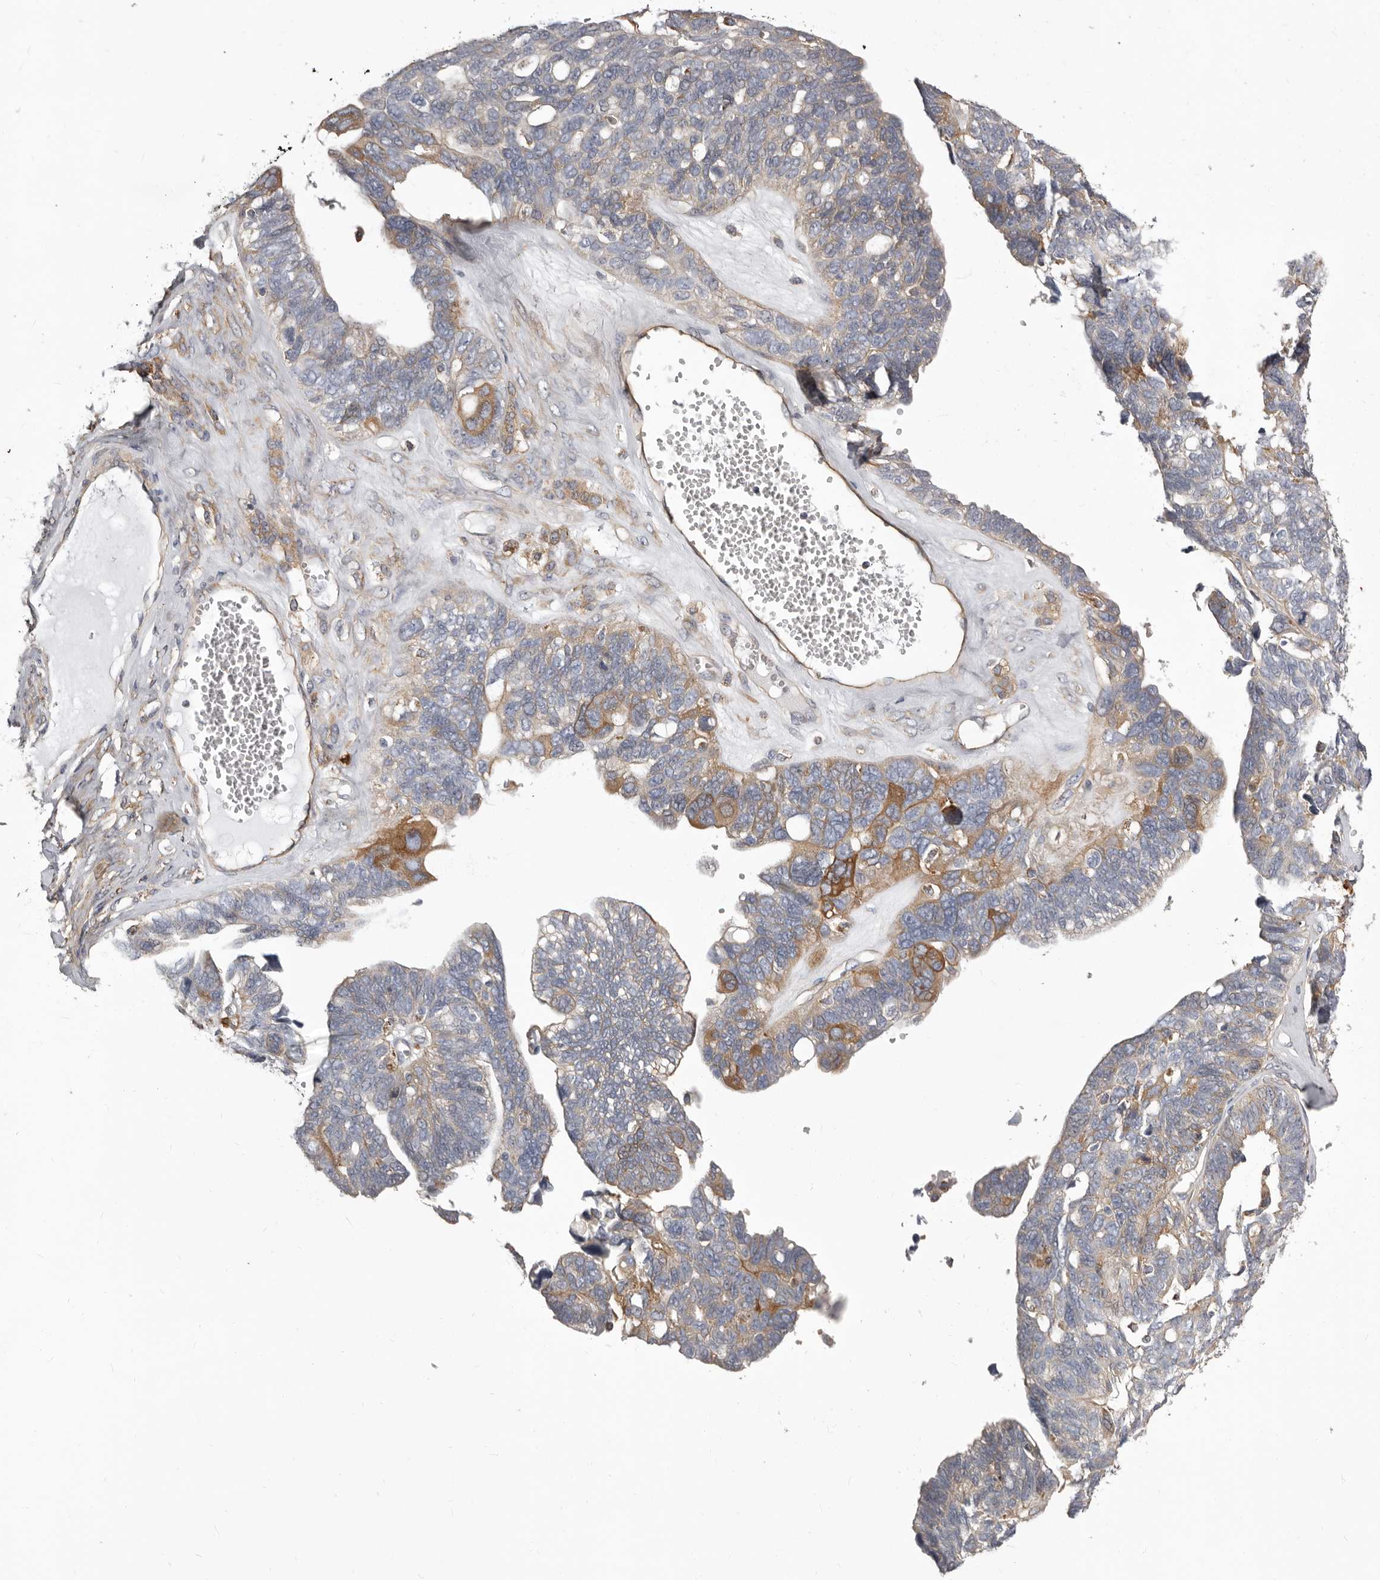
{"staining": {"intensity": "moderate", "quantity": "<25%", "location": "cytoplasmic/membranous"}, "tissue": "ovarian cancer", "cell_type": "Tumor cells", "image_type": "cancer", "snomed": [{"axis": "morphology", "description": "Cystadenocarcinoma, serous, NOS"}, {"axis": "topography", "description": "Ovary"}], "caption": "Immunohistochemistry (IHC) image of serous cystadenocarcinoma (ovarian) stained for a protein (brown), which shows low levels of moderate cytoplasmic/membranous staining in approximately <25% of tumor cells.", "gene": "ENAH", "patient": {"sex": "female", "age": 79}}